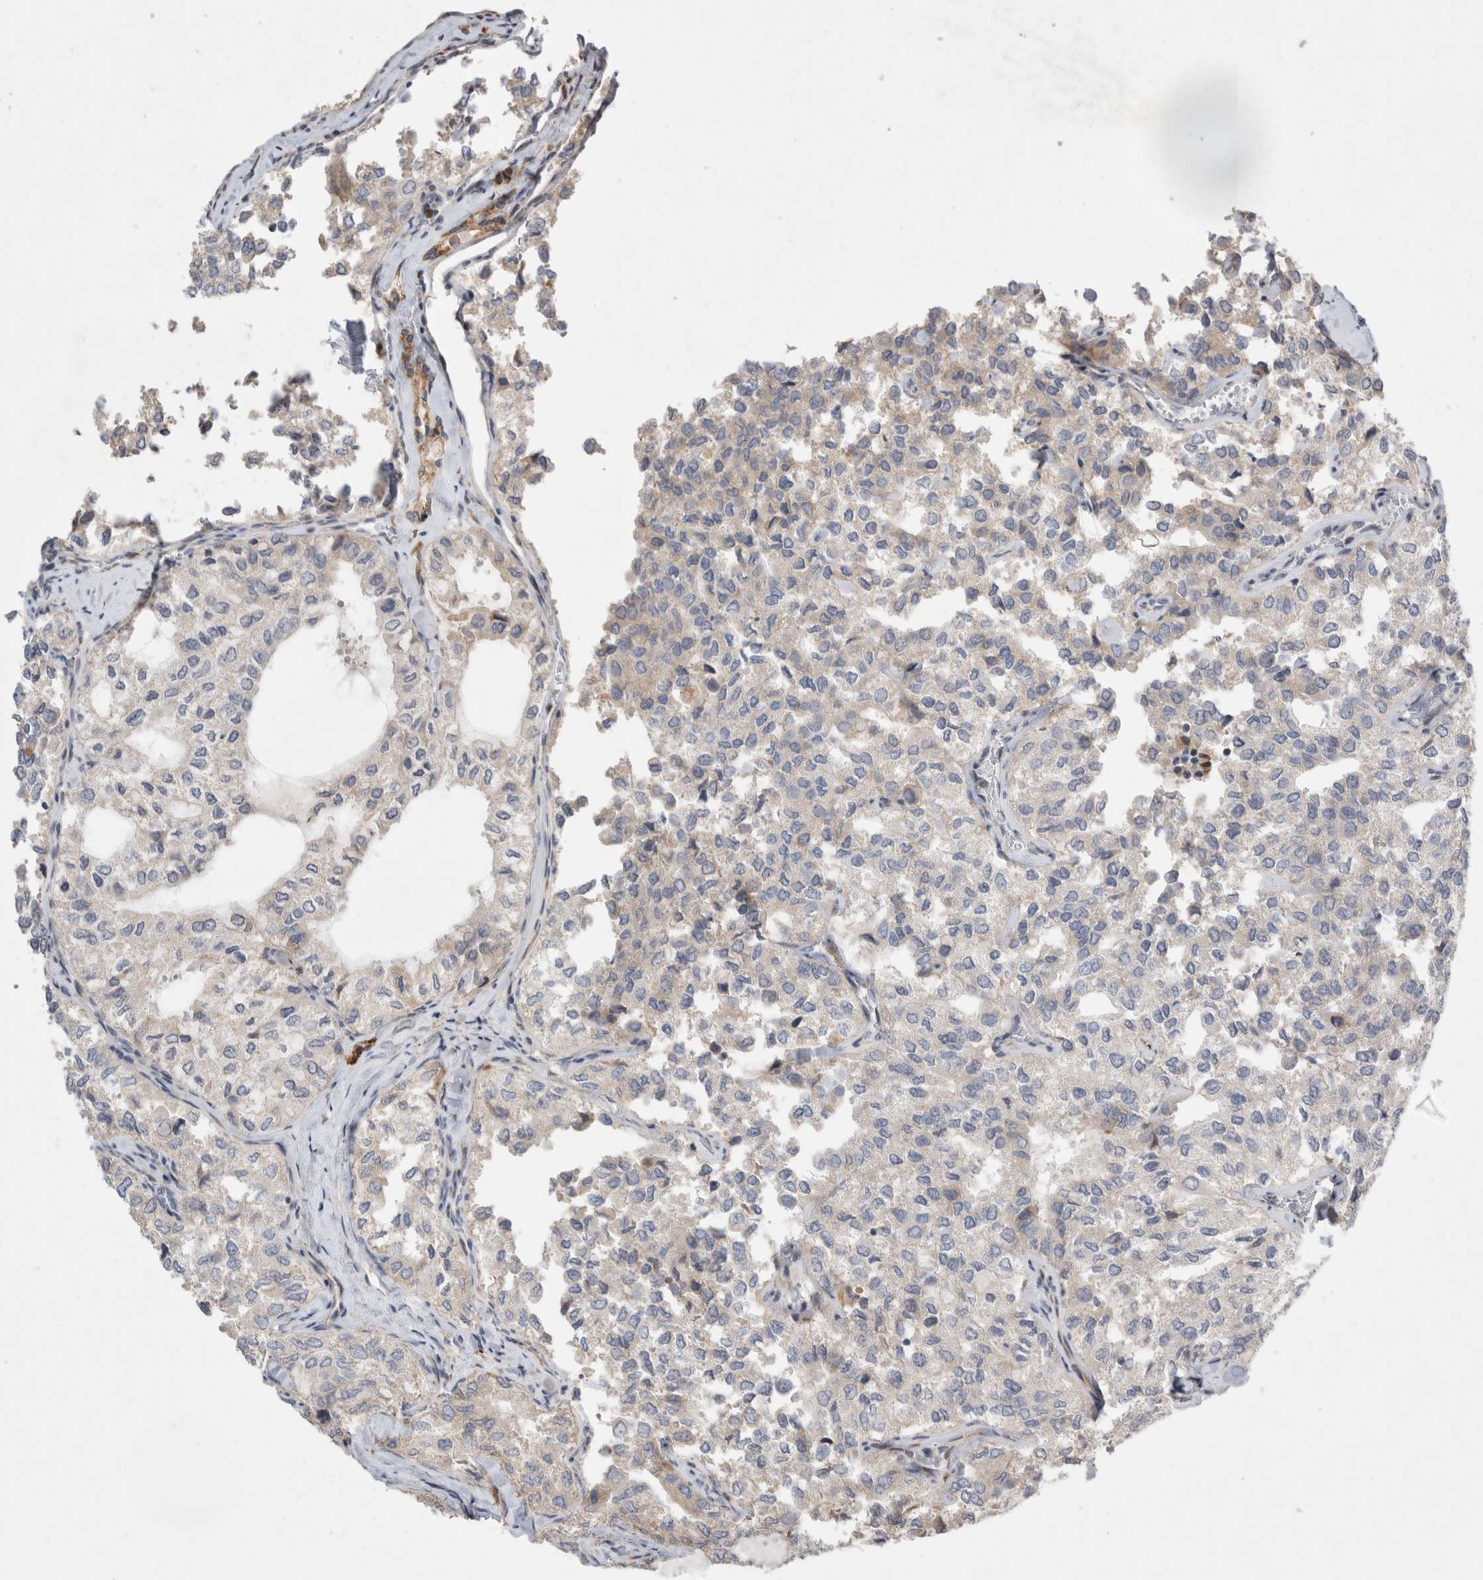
{"staining": {"intensity": "weak", "quantity": "<25%", "location": "cytoplasmic/membranous"}, "tissue": "thyroid cancer", "cell_type": "Tumor cells", "image_type": "cancer", "snomed": [{"axis": "morphology", "description": "Follicular adenoma carcinoma, NOS"}, {"axis": "topography", "description": "Thyroid gland"}], "caption": "Immunohistochemistry (IHC) of thyroid cancer displays no positivity in tumor cells.", "gene": "TRMT9B", "patient": {"sex": "male", "age": 75}}